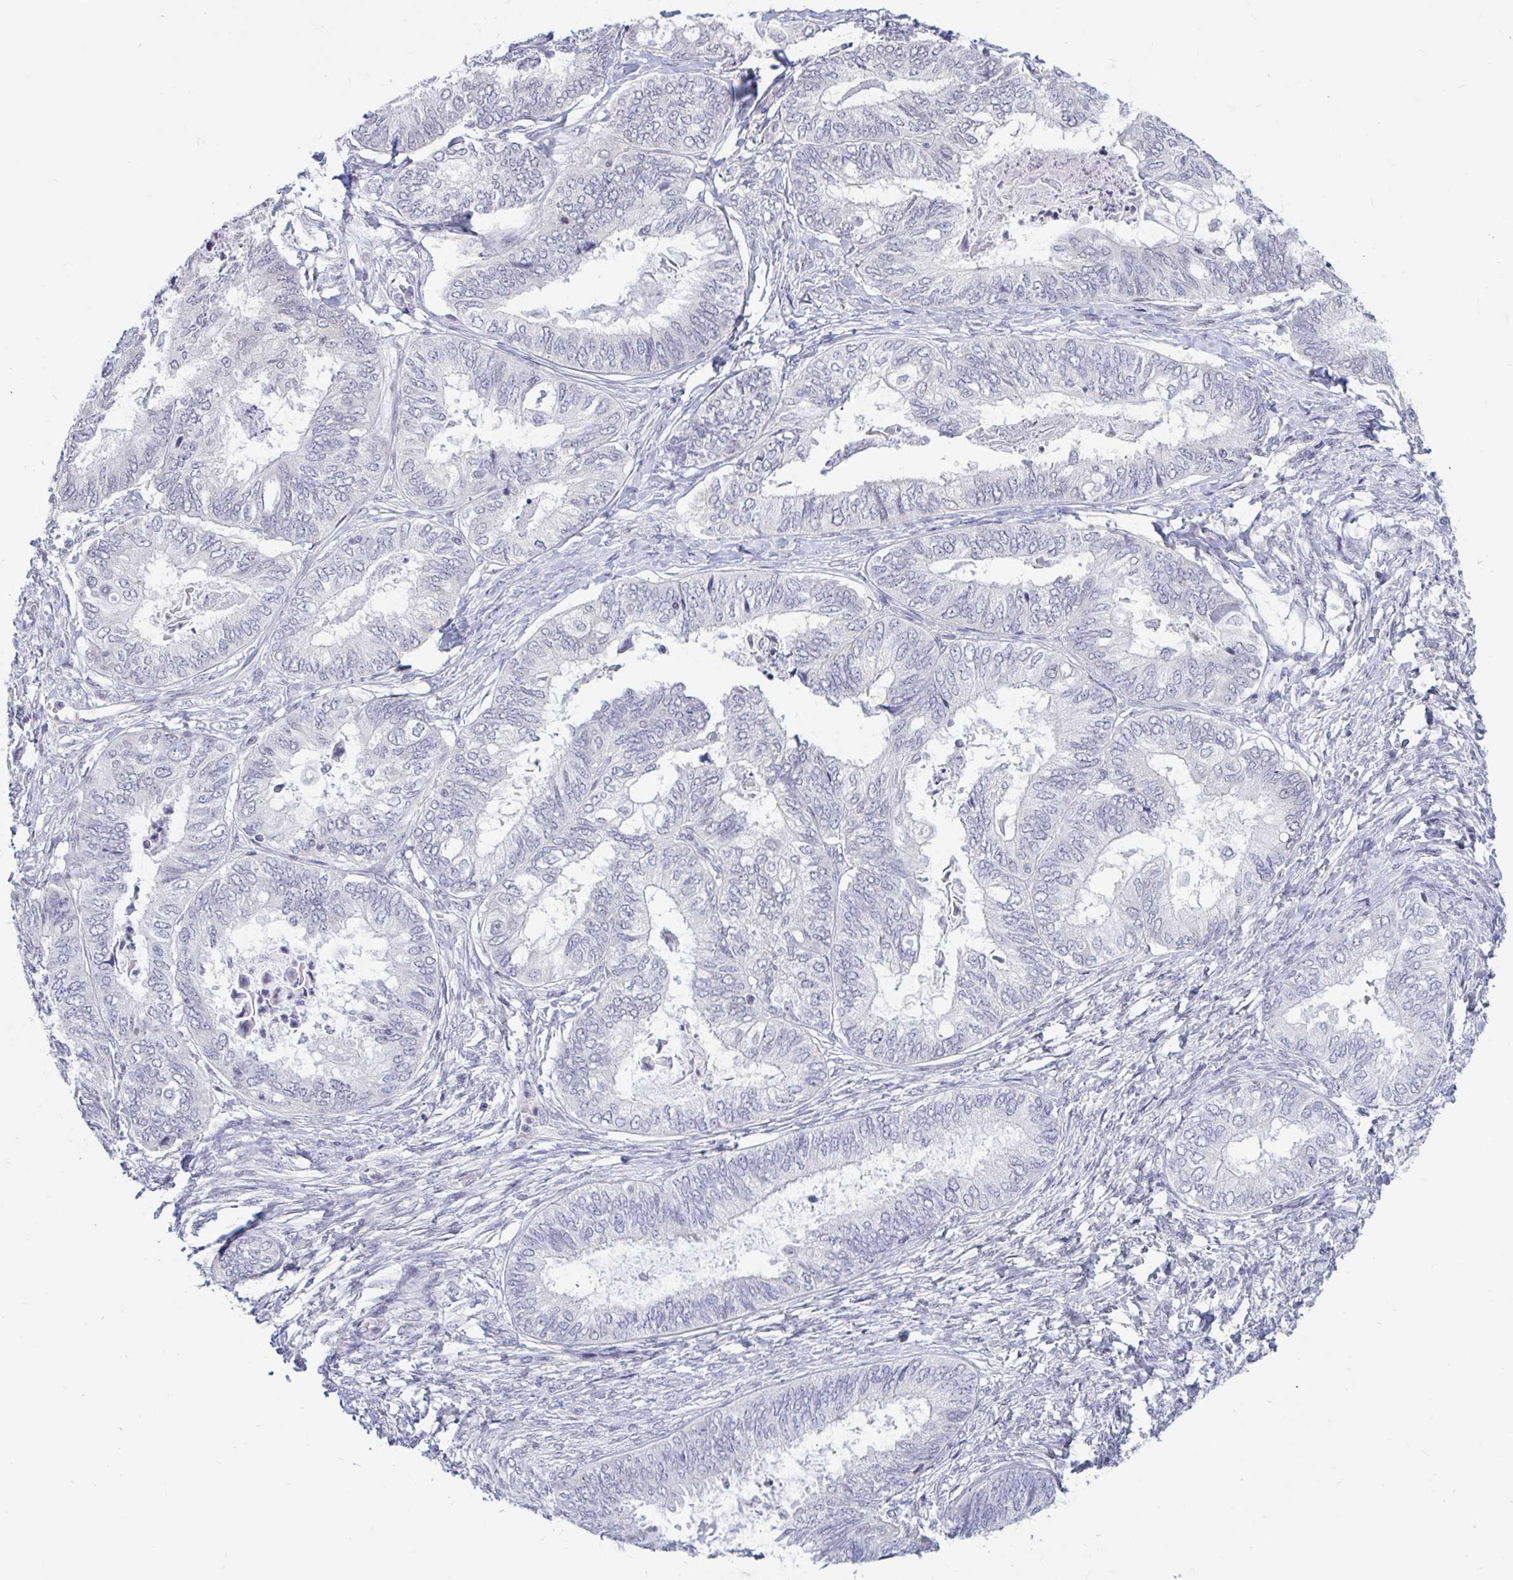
{"staining": {"intensity": "negative", "quantity": "none", "location": "none"}, "tissue": "ovarian cancer", "cell_type": "Tumor cells", "image_type": "cancer", "snomed": [{"axis": "morphology", "description": "Carcinoma, endometroid"}, {"axis": "topography", "description": "Ovary"}], "caption": "Tumor cells are negative for brown protein staining in endometroid carcinoma (ovarian).", "gene": "ARPP19", "patient": {"sex": "female", "age": 70}}